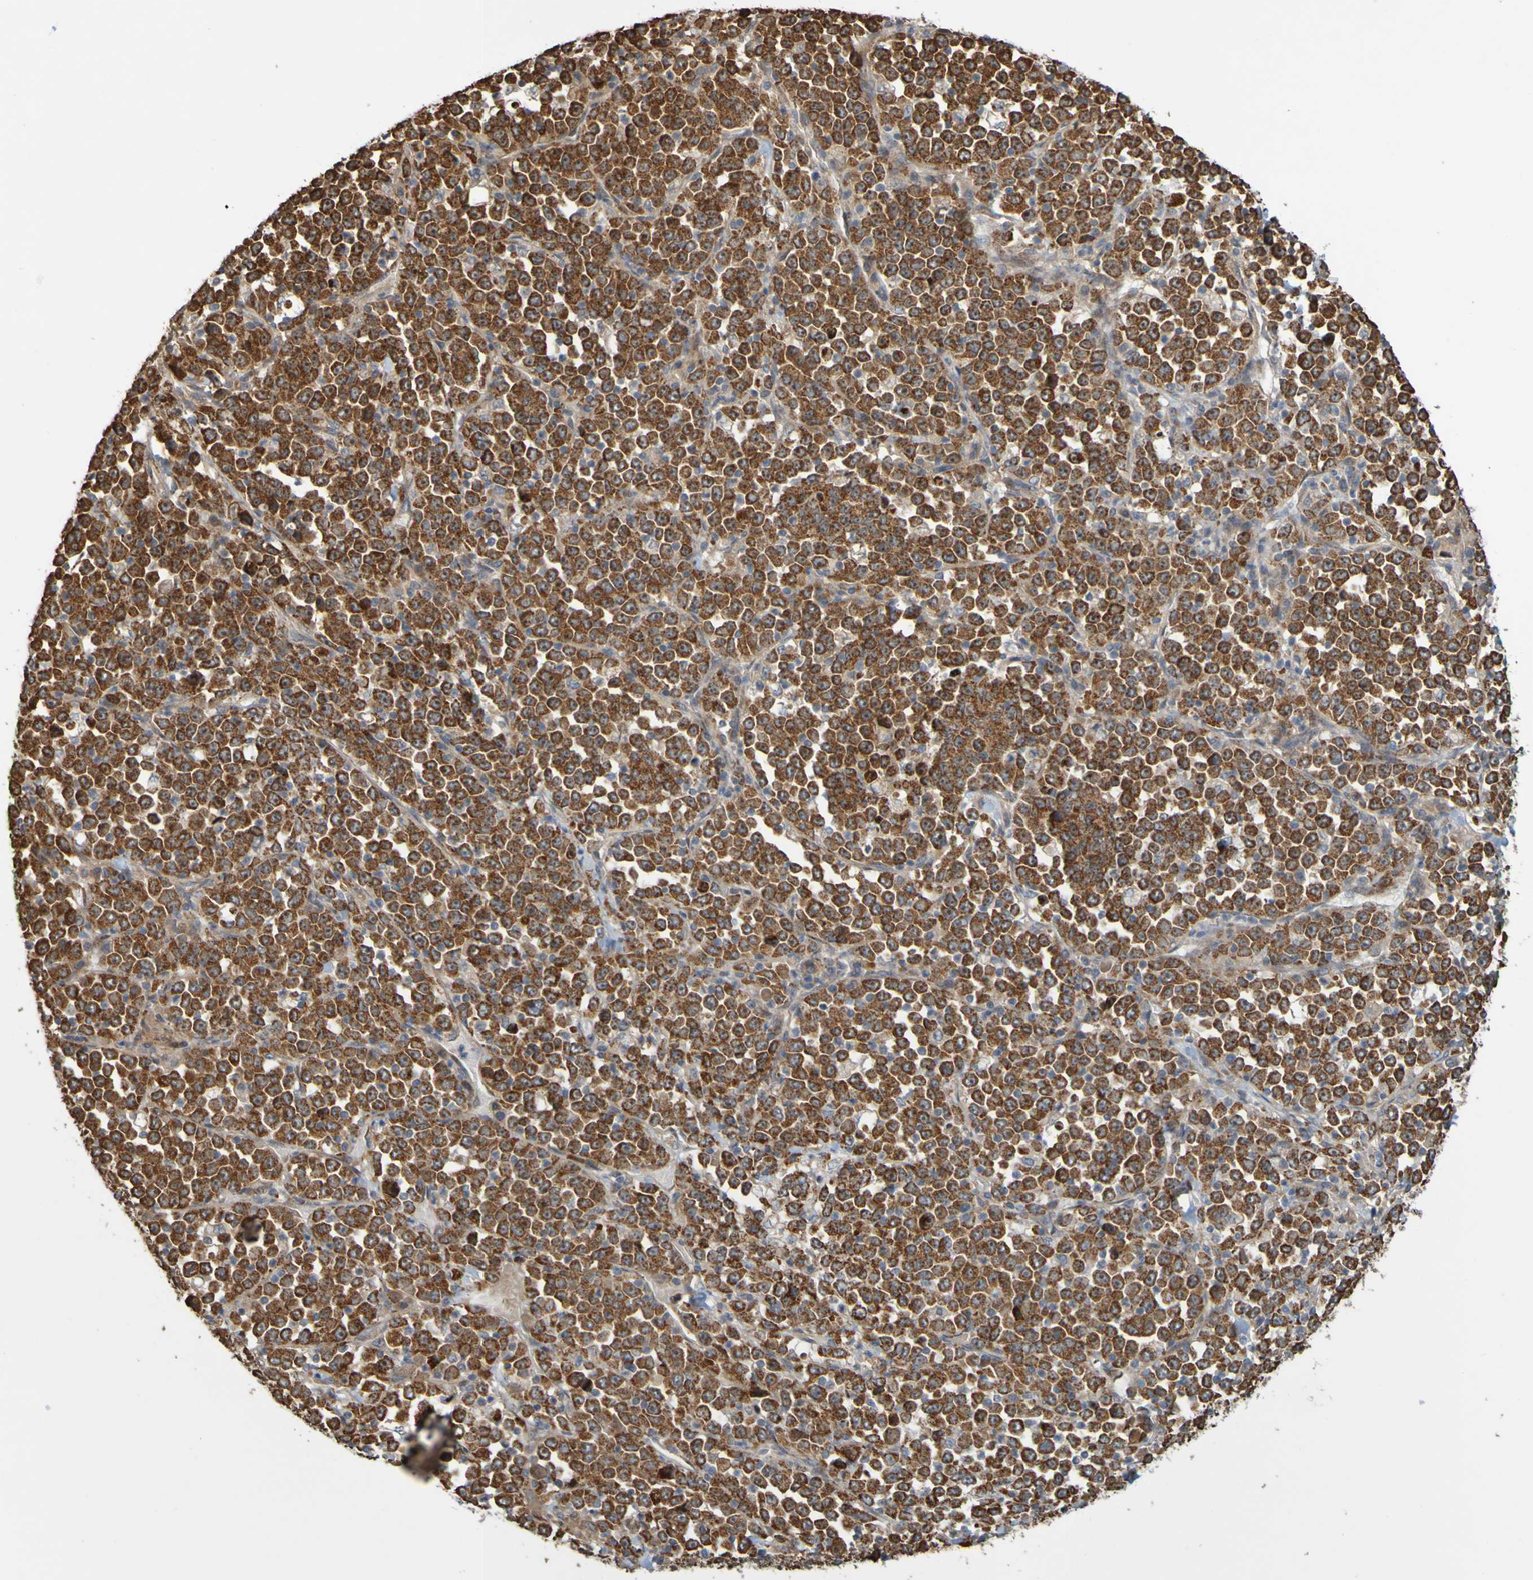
{"staining": {"intensity": "strong", "quantity": ">75%", "location": "cytoplasmic/membranous"}, "tissue": "stomach cancer", "cell_type": "Tumor cells", "image_type": "cancer", "snomed": [{"axis": "morphology", "description": "Normal tissue, NOS"}, {"axis": "morphology", "description": "Adenocarcinoma, NOS"}, {"axis": "topography", "description": "Stomach, upper"}, {"axis": "topography", "description": "Stomach"}], "caption": "This micrograph reveals immunohistochemistry (IHC) staining of stomach cancer, with high strong cytoplasmic/membranous staining in about >75% of tumor cells.", "gene": "TMBIM1", "patient": {"sex": "male", "age": 59}}